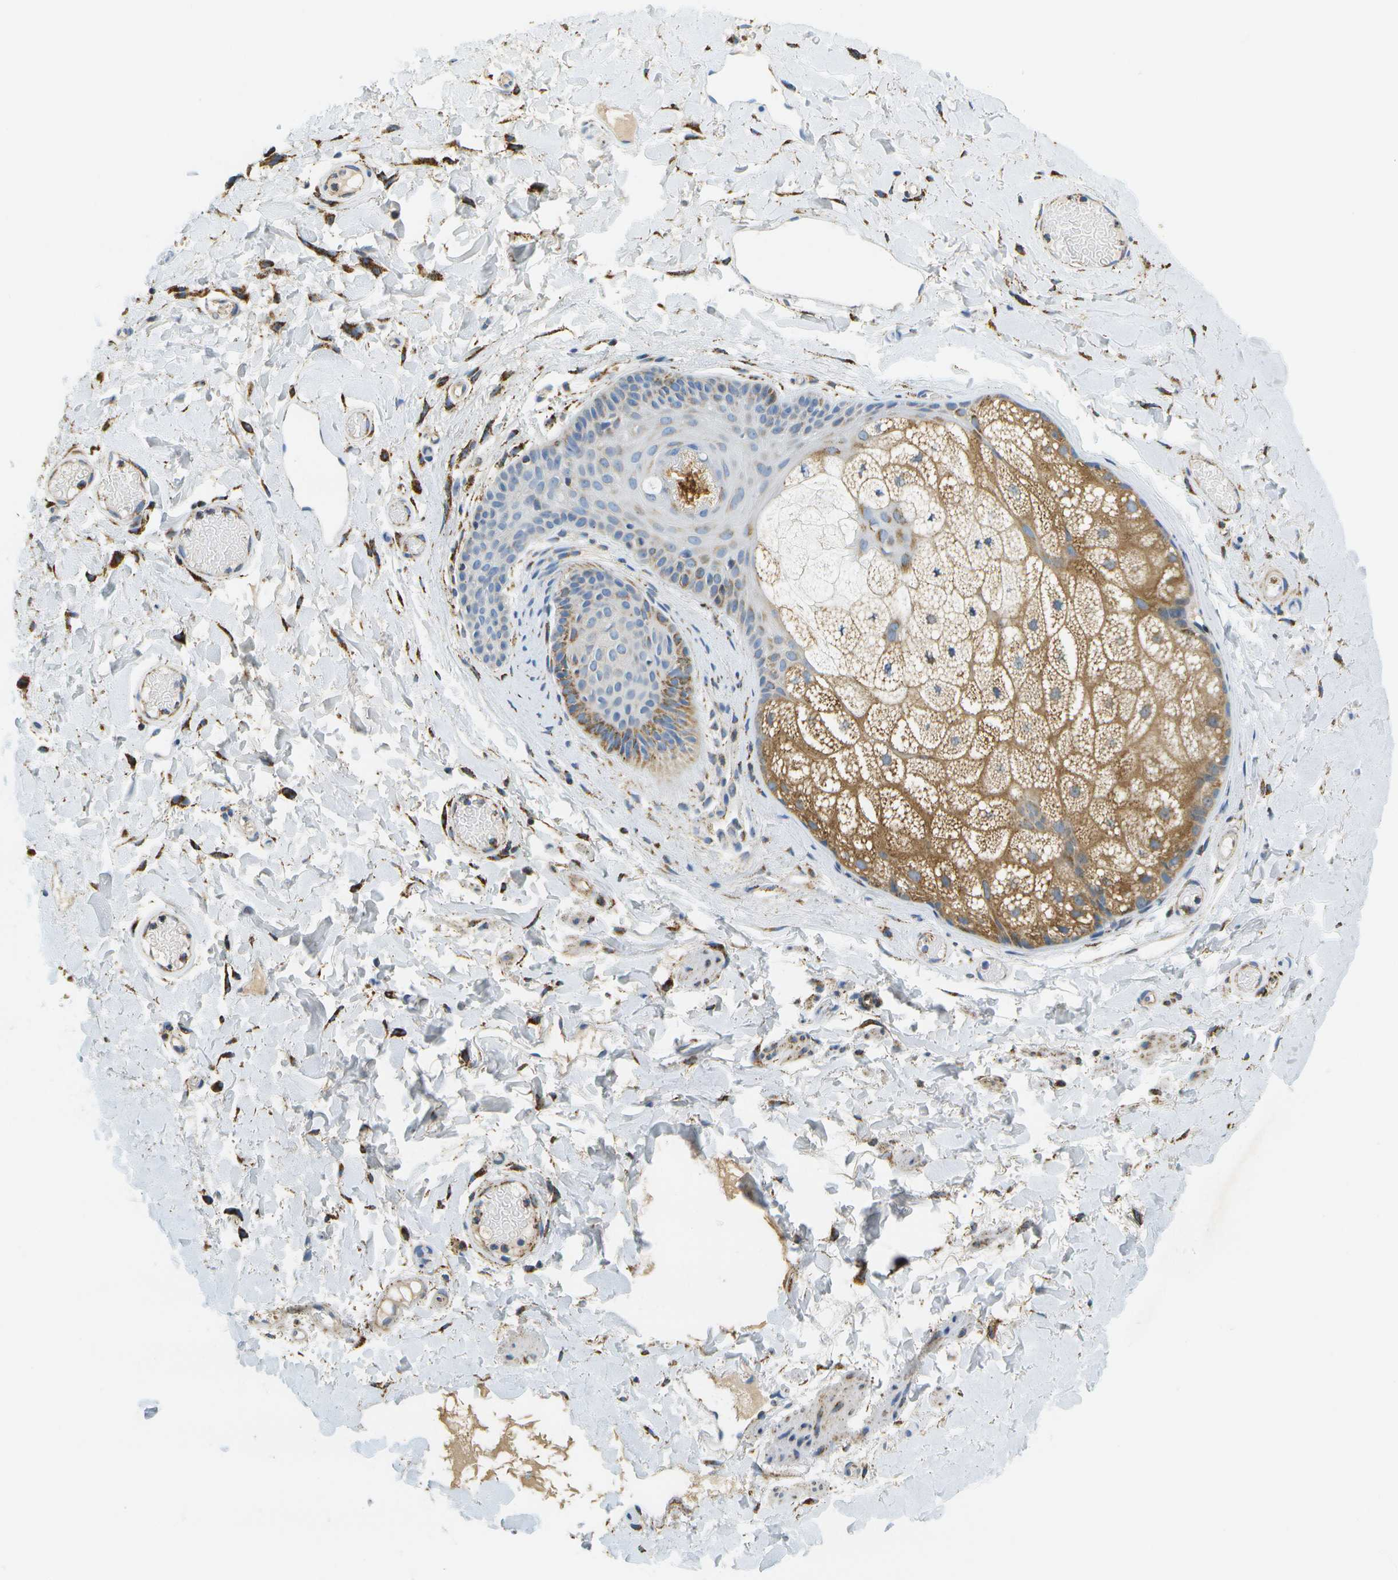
{"staining": {"intensity": "moderate", "quantity": "25%-75%", "location": "cytoplasmic/membranous"}, "tissue": "skin", "cell_type": "Epidermal cells", "image_type": "normal", "snomed": [{"axis": "morphology", "description": "Normal tissue, NOS"}, {"axis": "topography", "description": "Vulva"}], "caption": "IHC of unremarkable skin displays medium levels of moderate cytoplasmic/membranous positivity in about 25%-75% of epidermal cells. (Stains: DAB in brown, nuclei in blue, Microscopy: brightfield microscopy at high magnification).", "gene": "HLCS", "patient": {"sex": "female", "age": 73}}